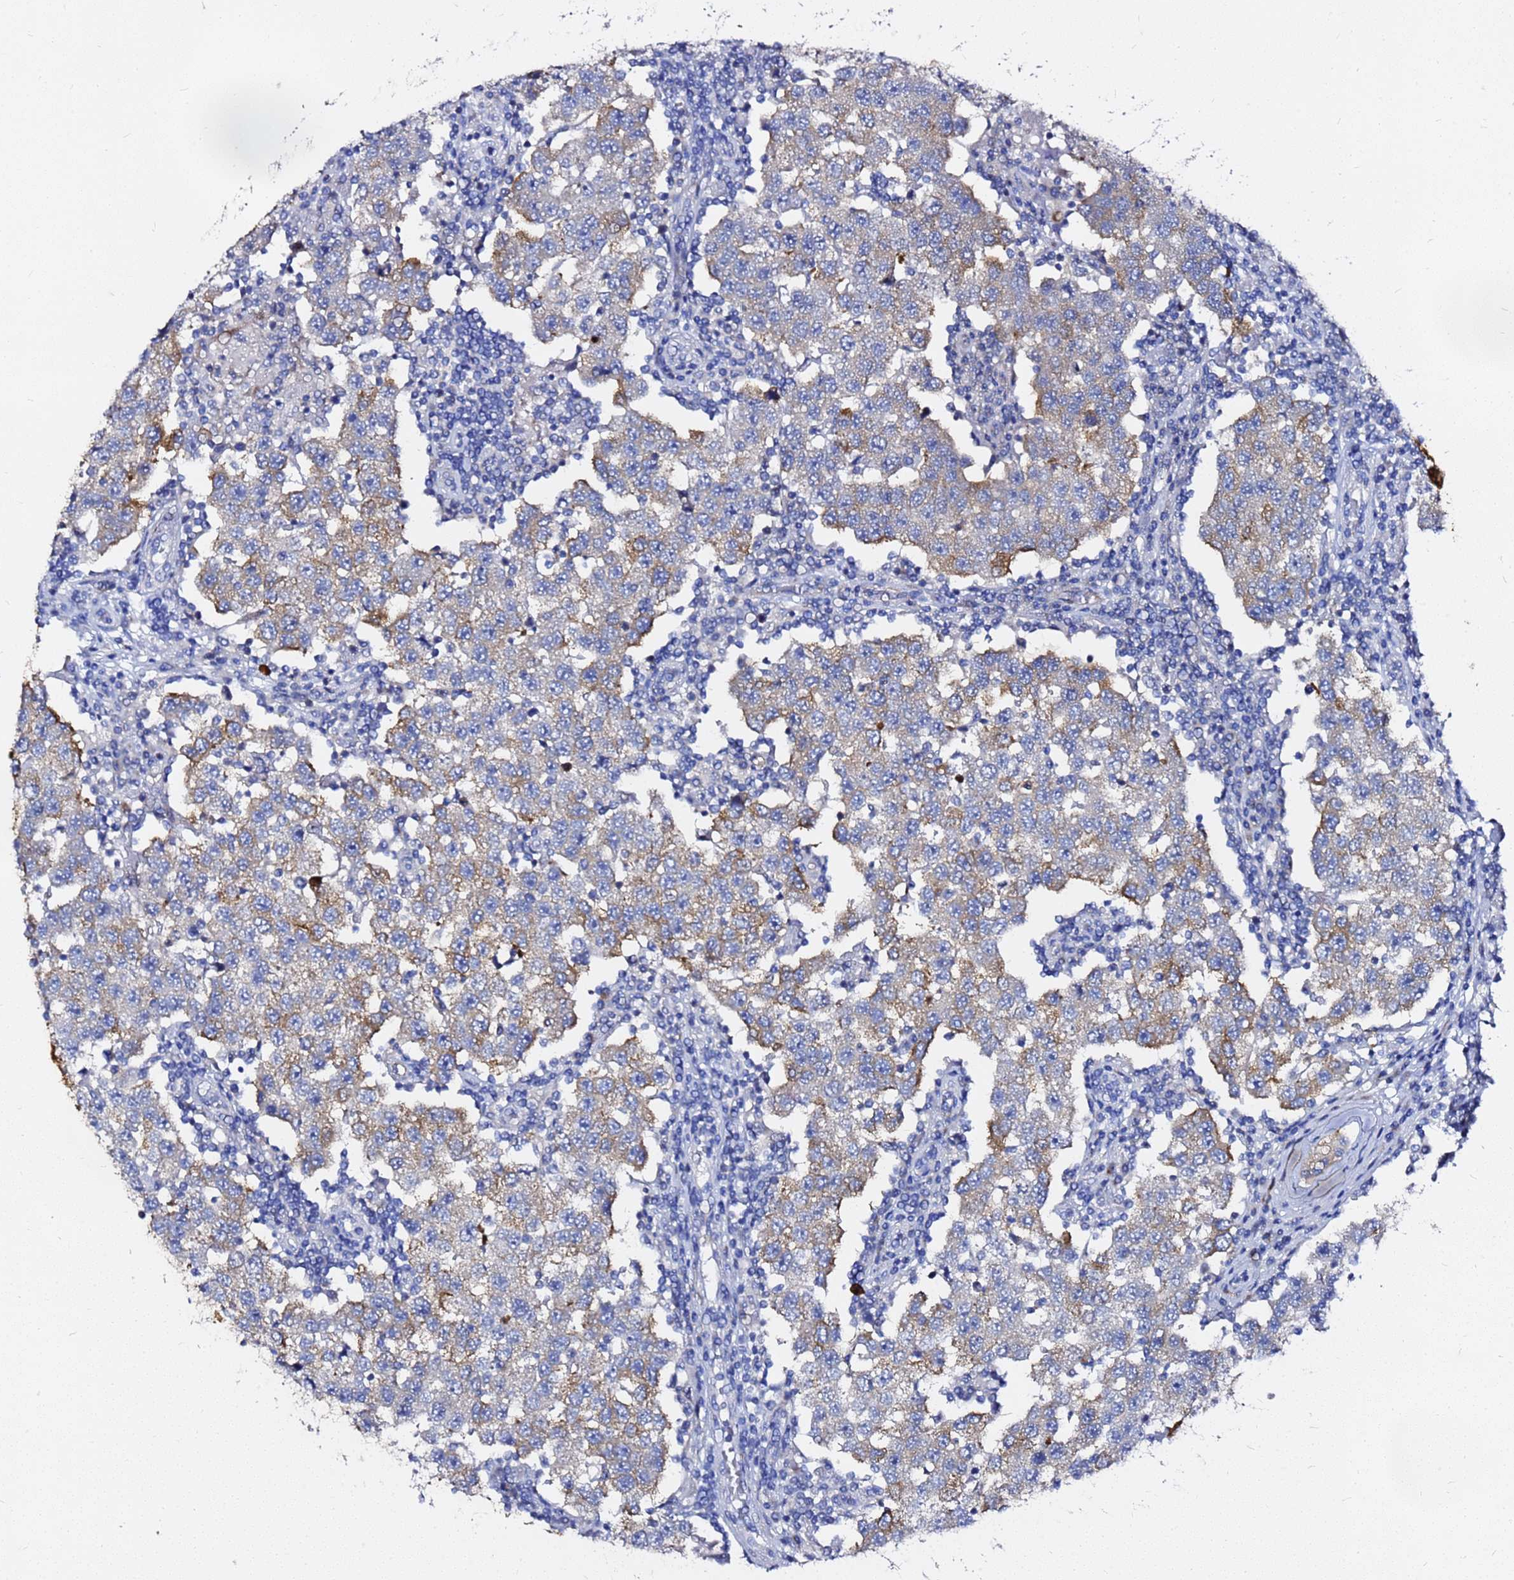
{"staining": {"intensity": "weak", "quantity": "25%-75%", "location": "cytoplasmic/membranous"}, "tissue": "testis cancer", "cell_type": "Tumor cells", "image_type": "cancer", "snomed": [{"axis": "morphology", "description": "Seminoma, NOS"}, {"axis": "topography", "description": "Testis"}], "caption": "Human testis cancer (seminoma) stained with a protein marker exhibits weak staining in tumor cells.", "gene": "TUBA8", "patient": {"sex": "male", "age": 34}}